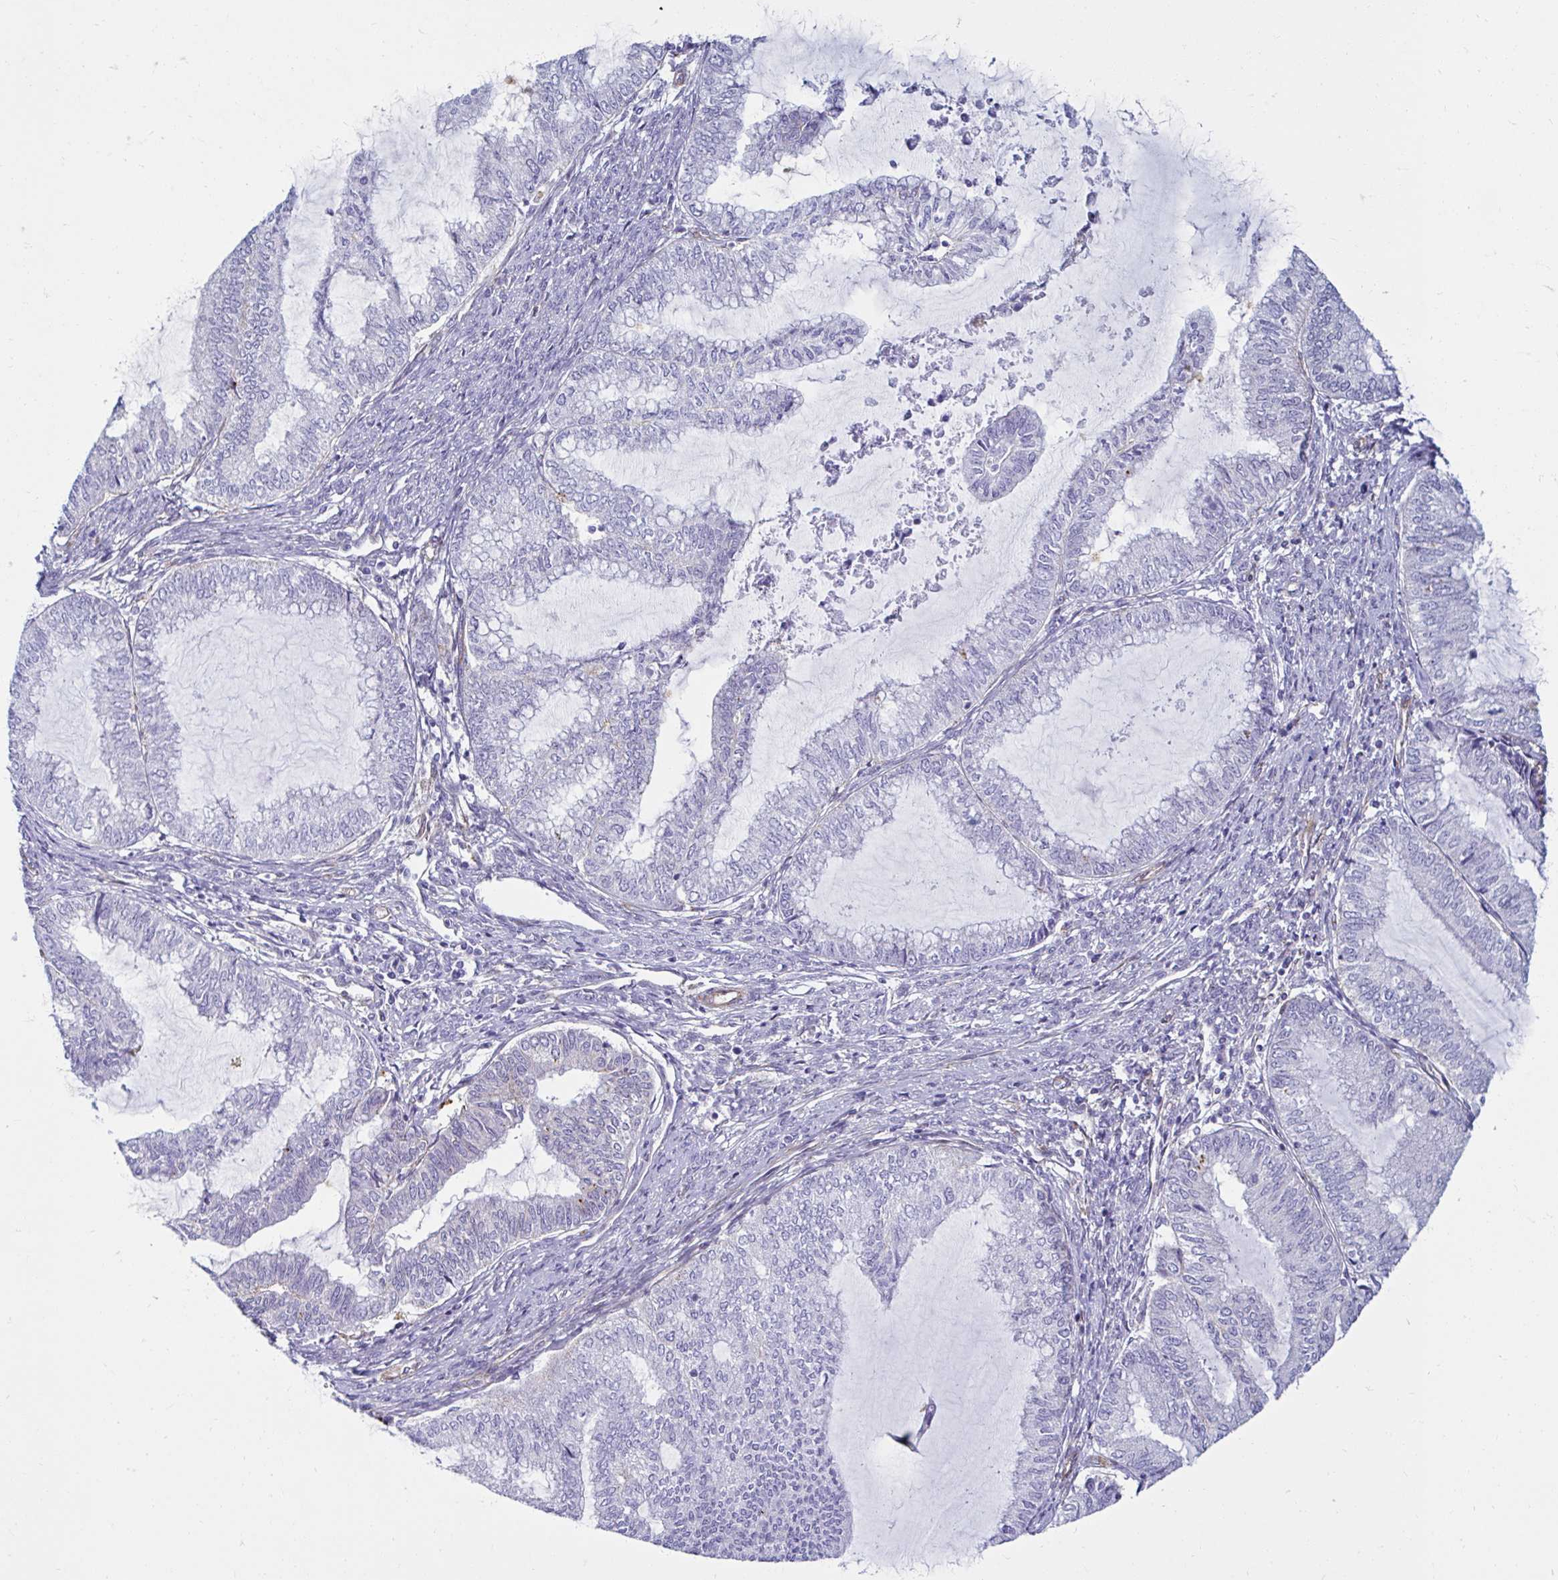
{"staining": {"intensity": "negative", "quantity": "none", "location": "none"}, "tissue": "endometrial cancer", "cell_type": "Tumor cells", "image_type": "cancer", "snomed": [{"axis": "morphology", "description": "Adenocarcinoma, NOS"}, {"axis": "topography", "description": "Endometrium"}], "caption": "Human adenocarcinoma (endometrial) stained for a protein using IHC exhibits no positivity in tumor cells.", "gene": "ANKRD62", "patient": {"sex": "female", "age": 79}}